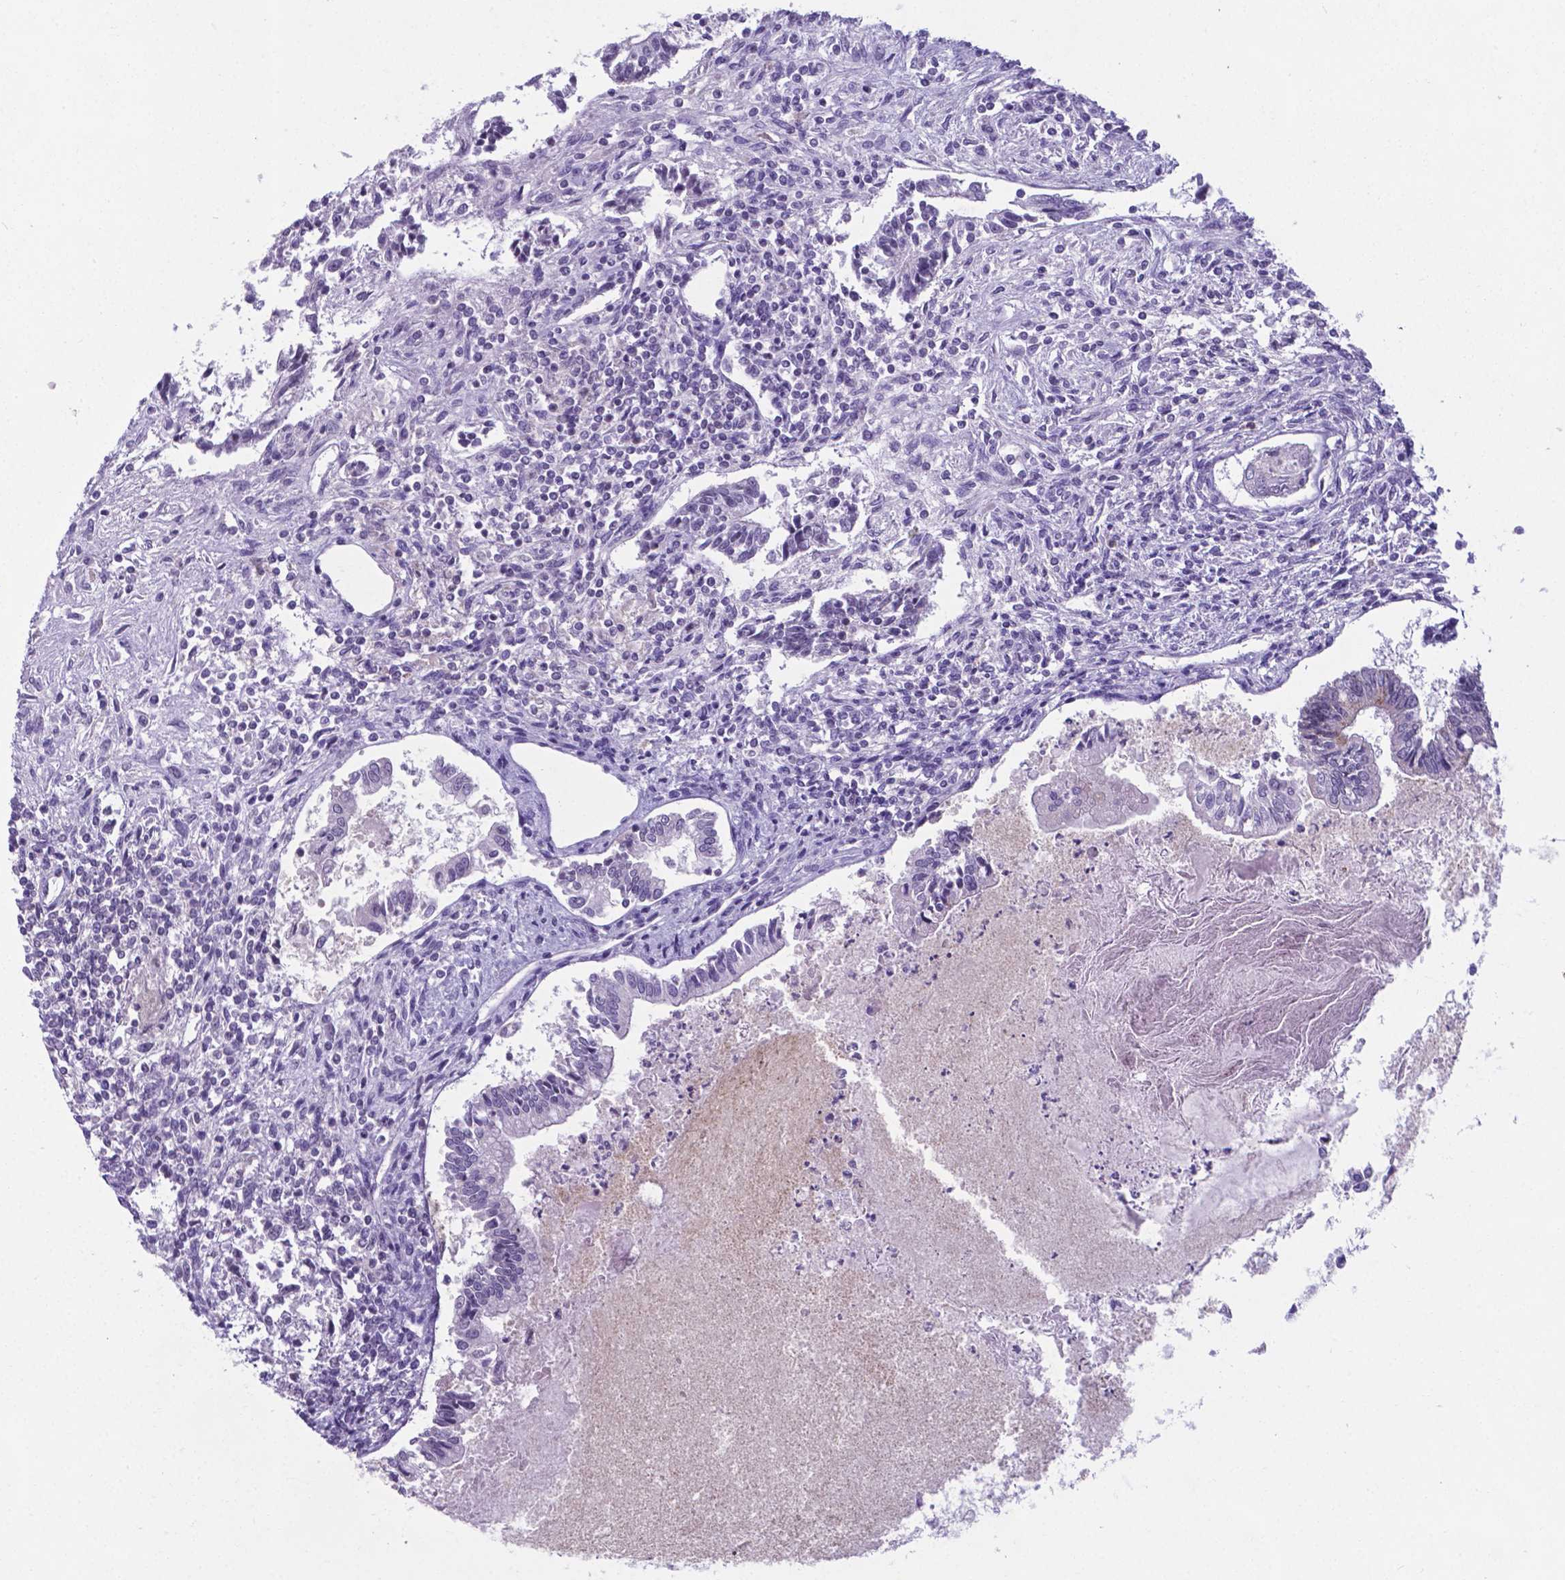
{"staining": {"intensity": "negative", "quantity": "none", "location": "none"}, "tissue": "testis cancer", "cell_type": "Tumor cells", "image_type": "cancer", "snomed": [{"axis": "morphology", "description": "Carcinoma, Embryonal, NOS"}, {"axis": "topography", "description": "Testis"}], "caption": "Tumor cells show no significant expression in testis cancer.", "gene": "AP5B1", "patient": {"sex": "male", "age": 37}}